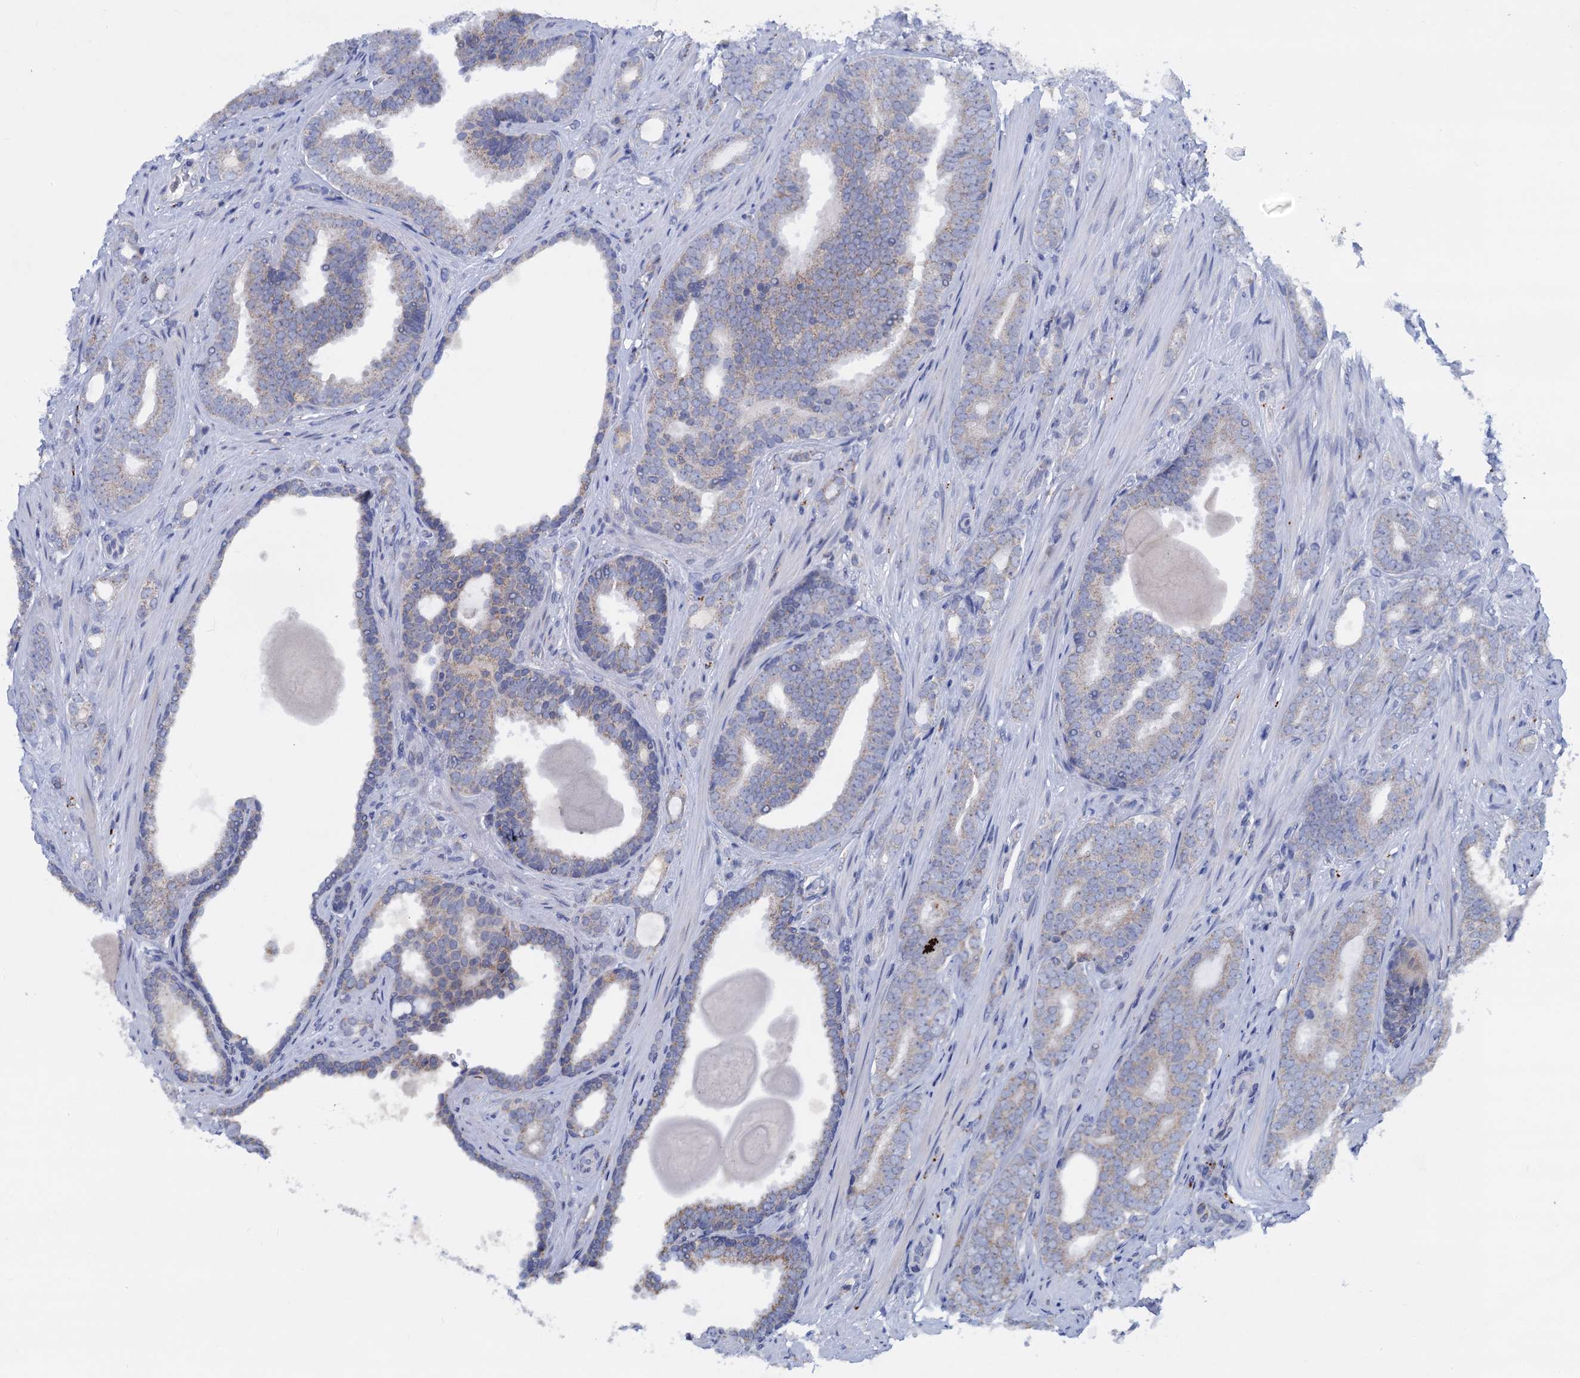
{"staining": {"intensity": "negative", "quantity": "none", "location": "none"}, "tissue": "prostate cancer", "cell_type": "Tumor cells", "image_type": "cancer", "snomed": [{"axis": "morphology", "description": "Adenocarcinoma, High grade"}, {"axis": "topography", "description": "Prostate"}], "caption": "Image shows no significant protein expression in tumor cells of prostate cancer (adenocarcinoma (high-grade)).", "gene": "ANKS3", "patient": {"sex": "male", "age": 63}}